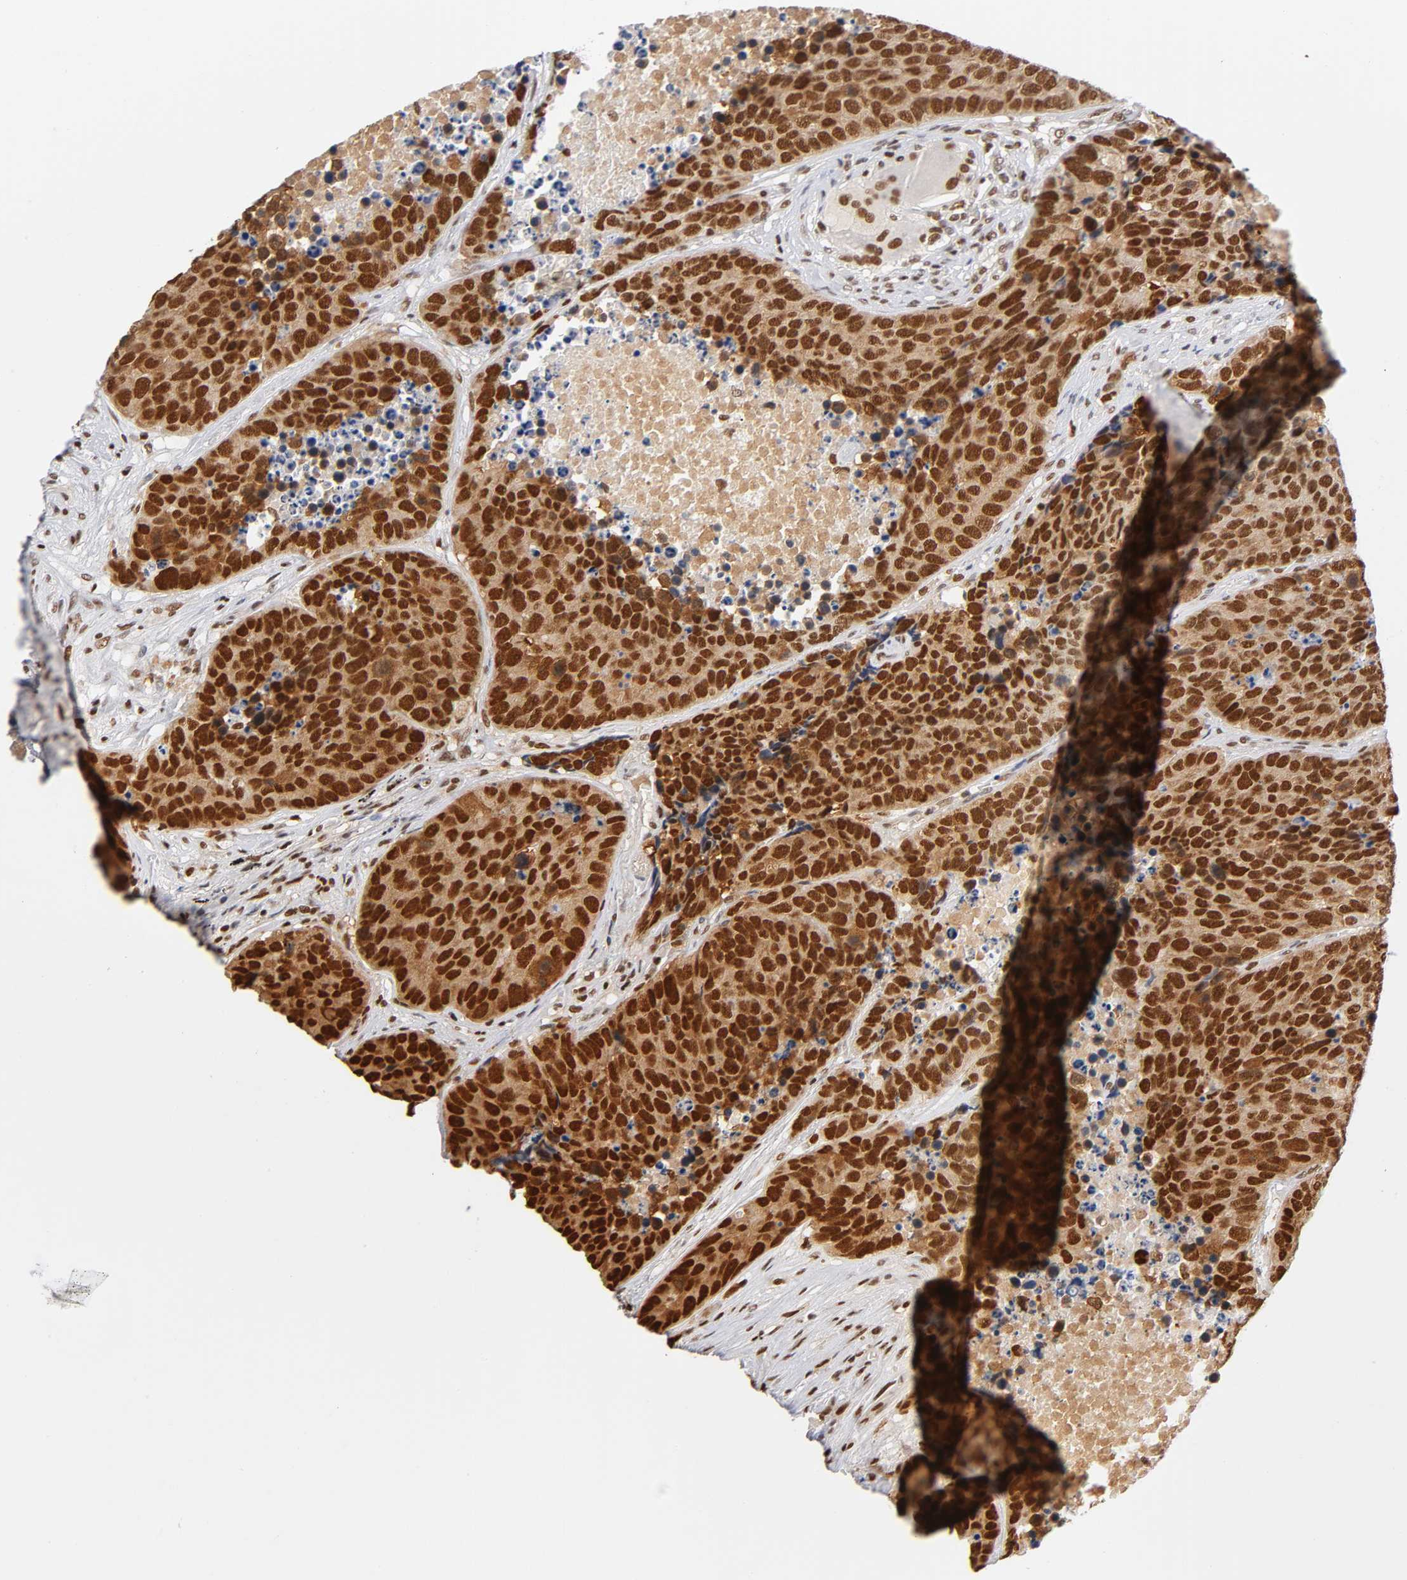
{"staining": {"intensity": "strong", "quantity": ">75%", "location": "nuclear"}, "tissue": "carcinoid", "cell_type": "Tumor cells", "image_type": "cancer", "snomed": [{"axis": "morphology", "description": "Carcinoid, malignant, NOS"}, {"axis": "topography", "description": "Lung"}], "caption": "Protein expression analysis of human malignant carcinoid reveals strong nuclear positivity in approximately >75% of tumor cells.", "gene": "ILKAP", "patient": {"sex": "male", "age": 60}}